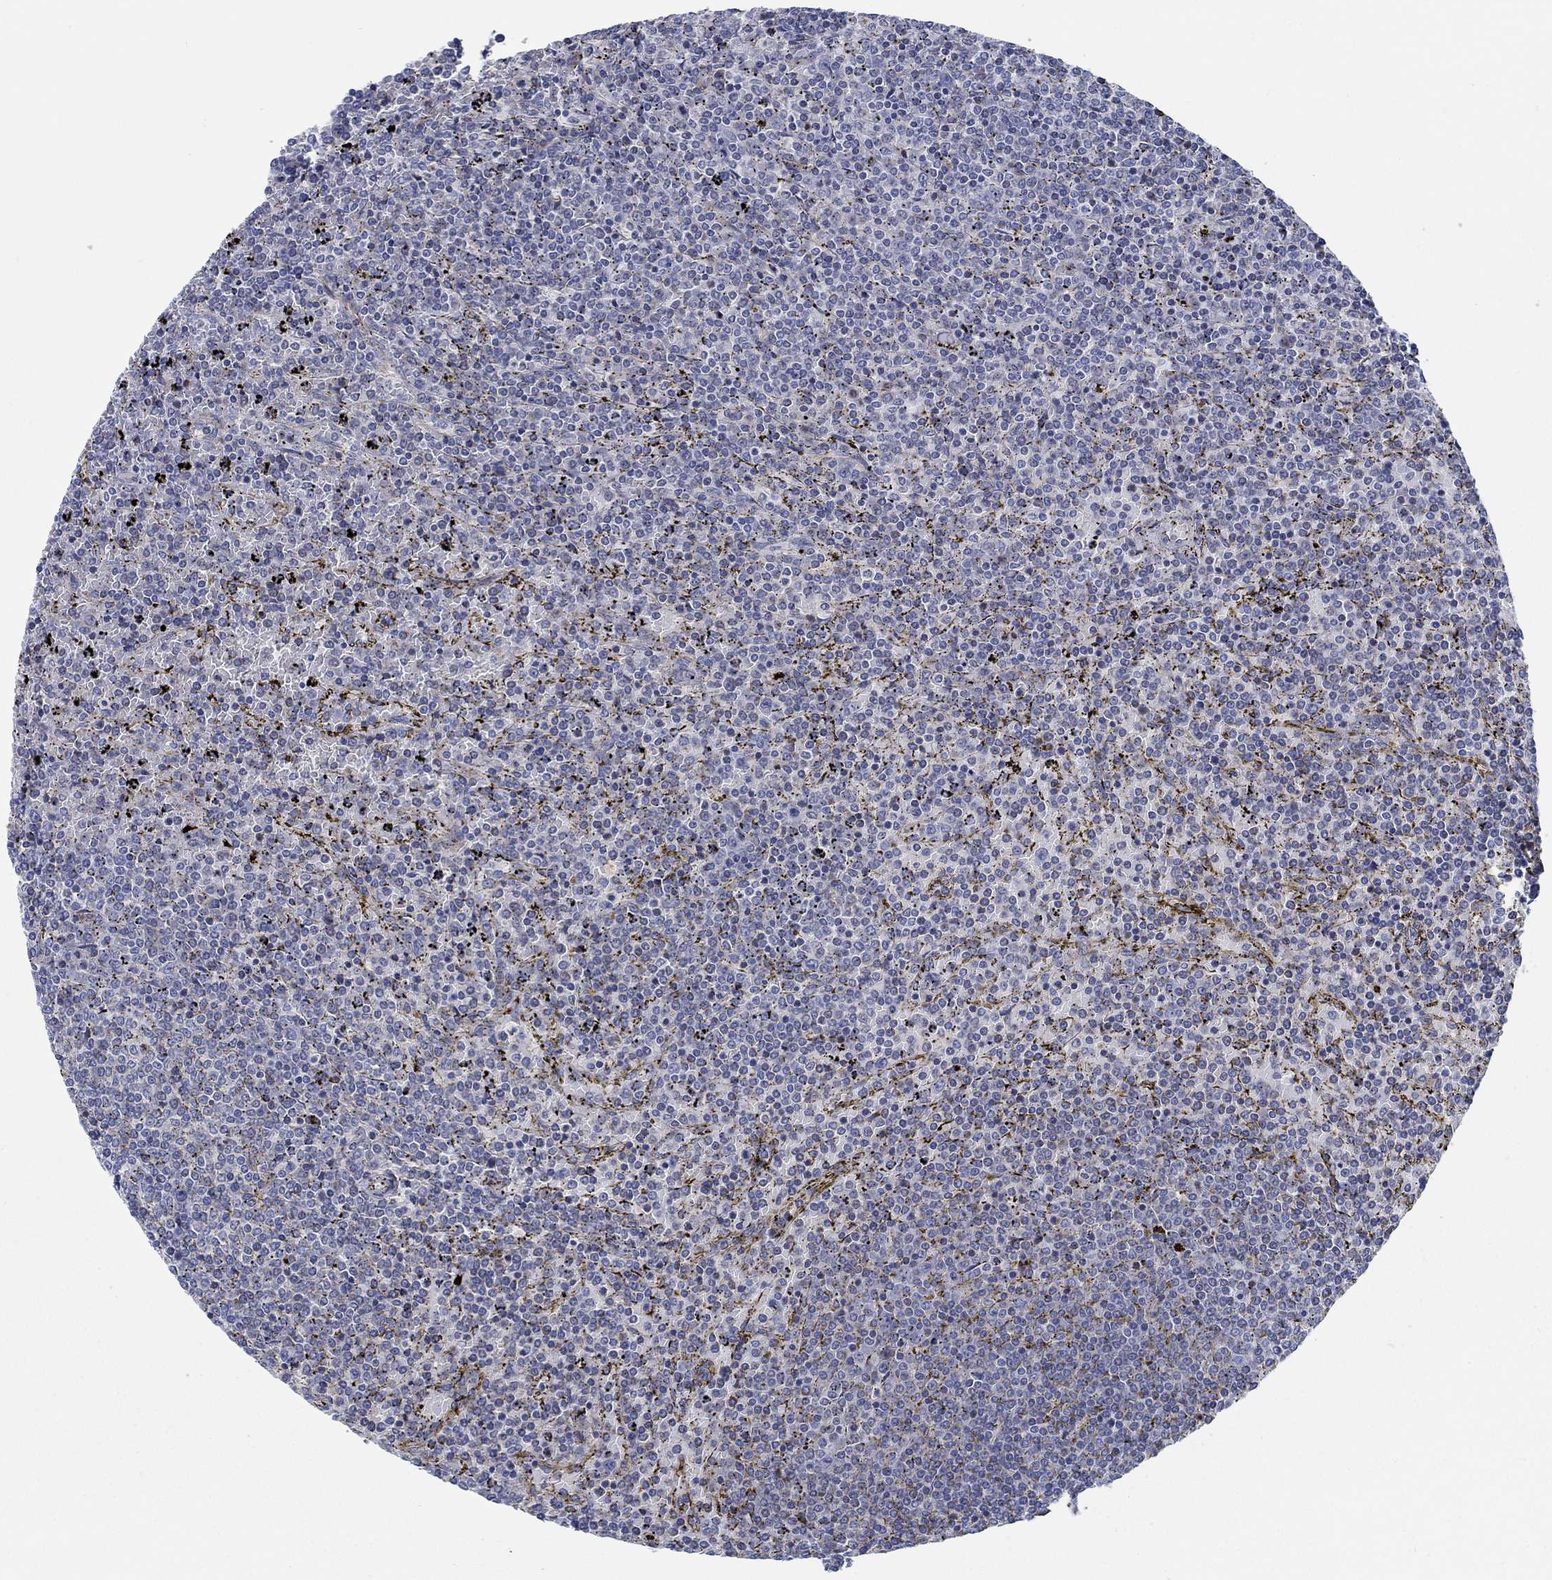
{"staining": {"intensity": "negative", "quantity": "none", "location": "none"}, "tissue": "lymphoma", "cell_type": "Tumor cells", "image_type": "cancer", "snomed": [{"axis": "morphology", "description": "Malignant lymphoma, non-Hodgkin's type, Low grade"}, {"axis": "topography", "description": "Spleen"}], "caption": "Immunohistochemistry (IHC) image of neoplastic tissue: lymphoma stained with DAB (3,3'-diaminobenzidine) demonstrates no significant protein staining in tumor cells. The staining was performed using DAB (3,3'-diaminobenzidine) to visualize the protein expression in brown, while the nuclei were stained in blue with hematoxylin (Magnification: 20x).", "gene": "FMN1", "patient": {"sex": "female", "age": 77}}